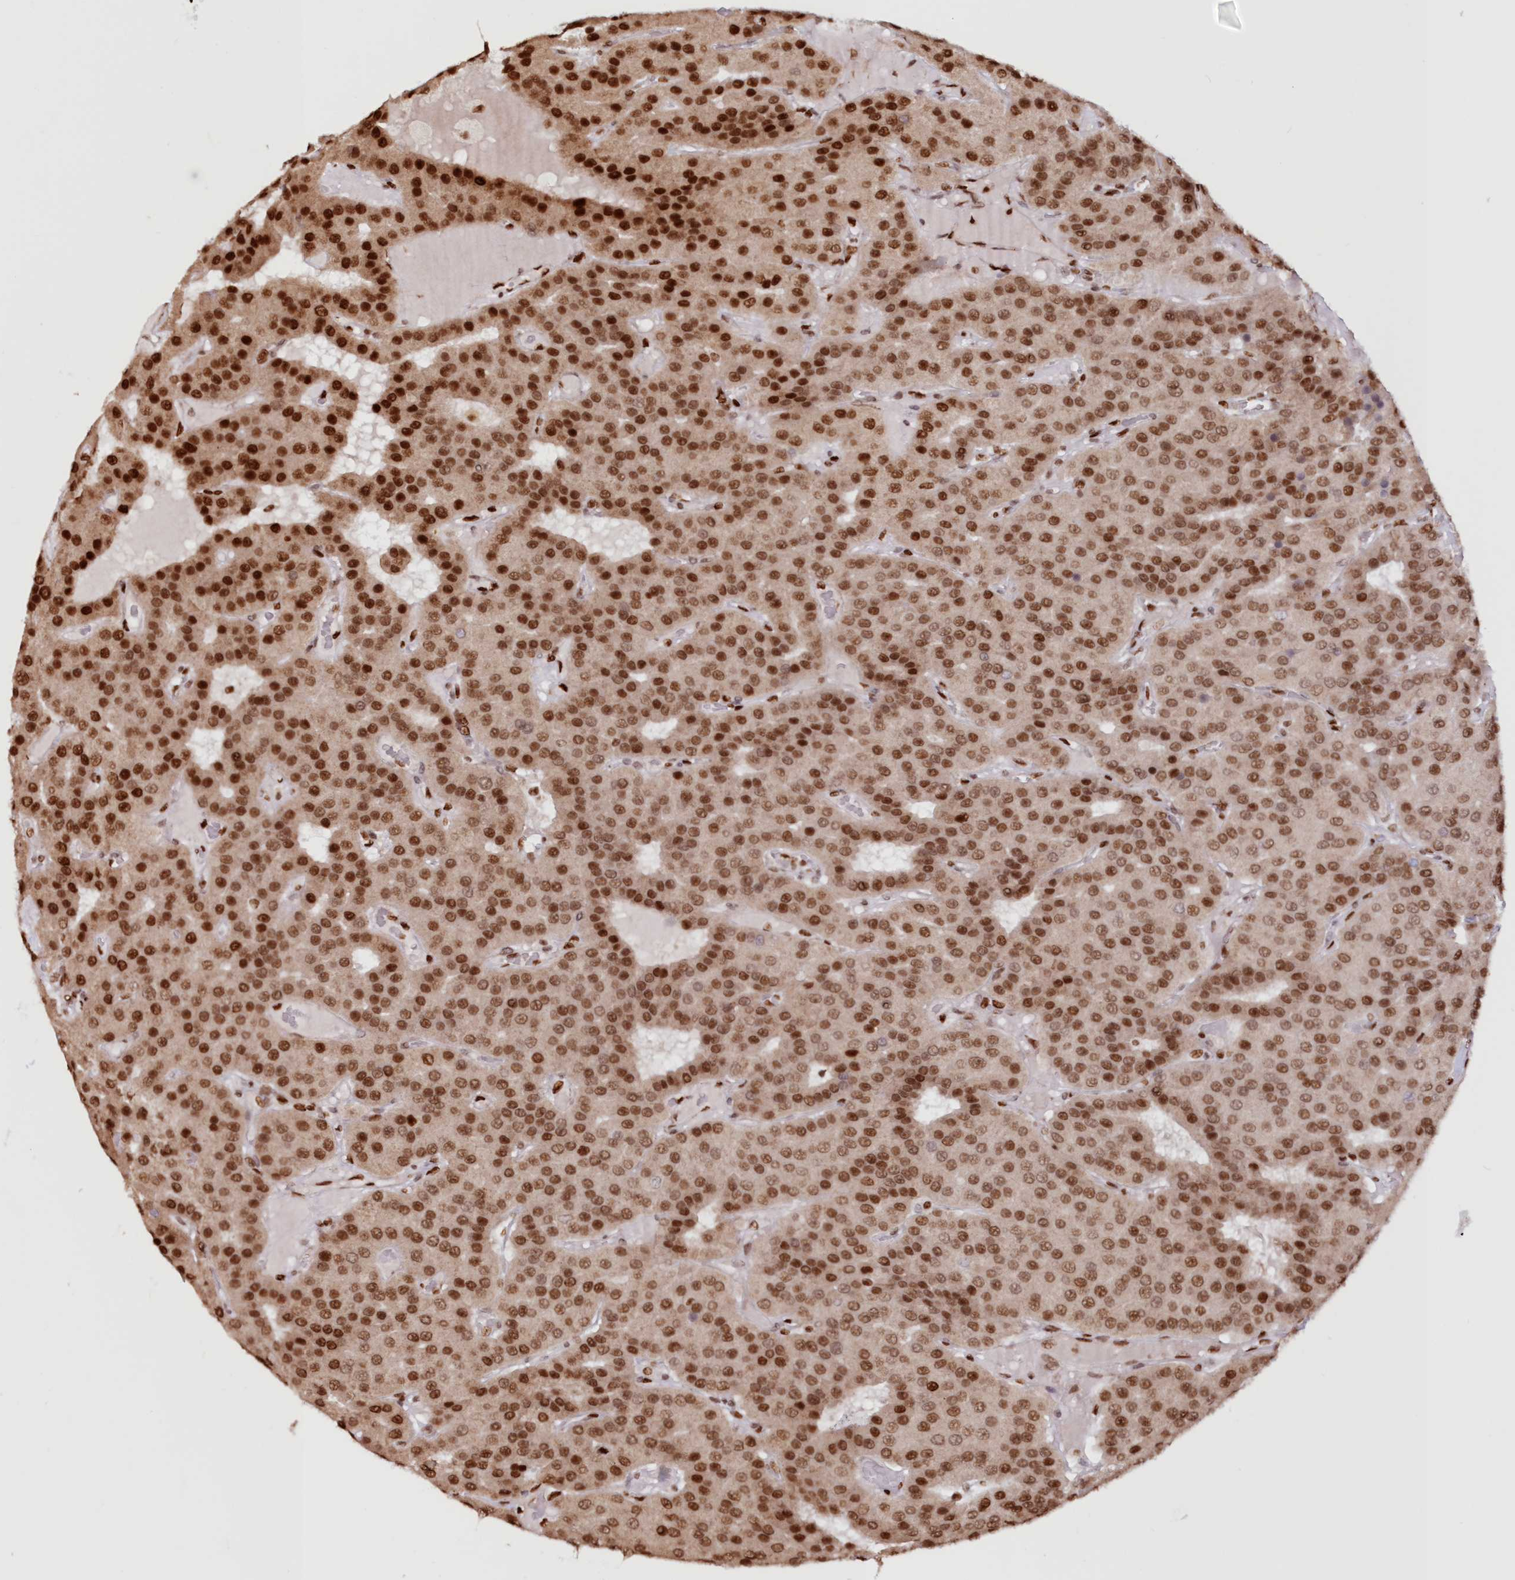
{"staining": {"intensity": "strong", "quantity": ">75%", "location": "nuclear"}, "tissue": "parathyroid gland", "cell_type": "Glandular cells", "image_type": "normal", "snomed": [{"axis": "morphology", "description": "Normal tissue, NOS"}, {"axis": "morphology", "description": "Adenoma, NOS"}, {"axis": "topography", "description": "Parathyroid gland"}], "caption": "A high amount of strong nuclear expression is identified in about >75% of glandular cells in unremarkable parathyroid gland.", "gene": "POLR2B", "patient": {"sex": "female", "age": 86}}